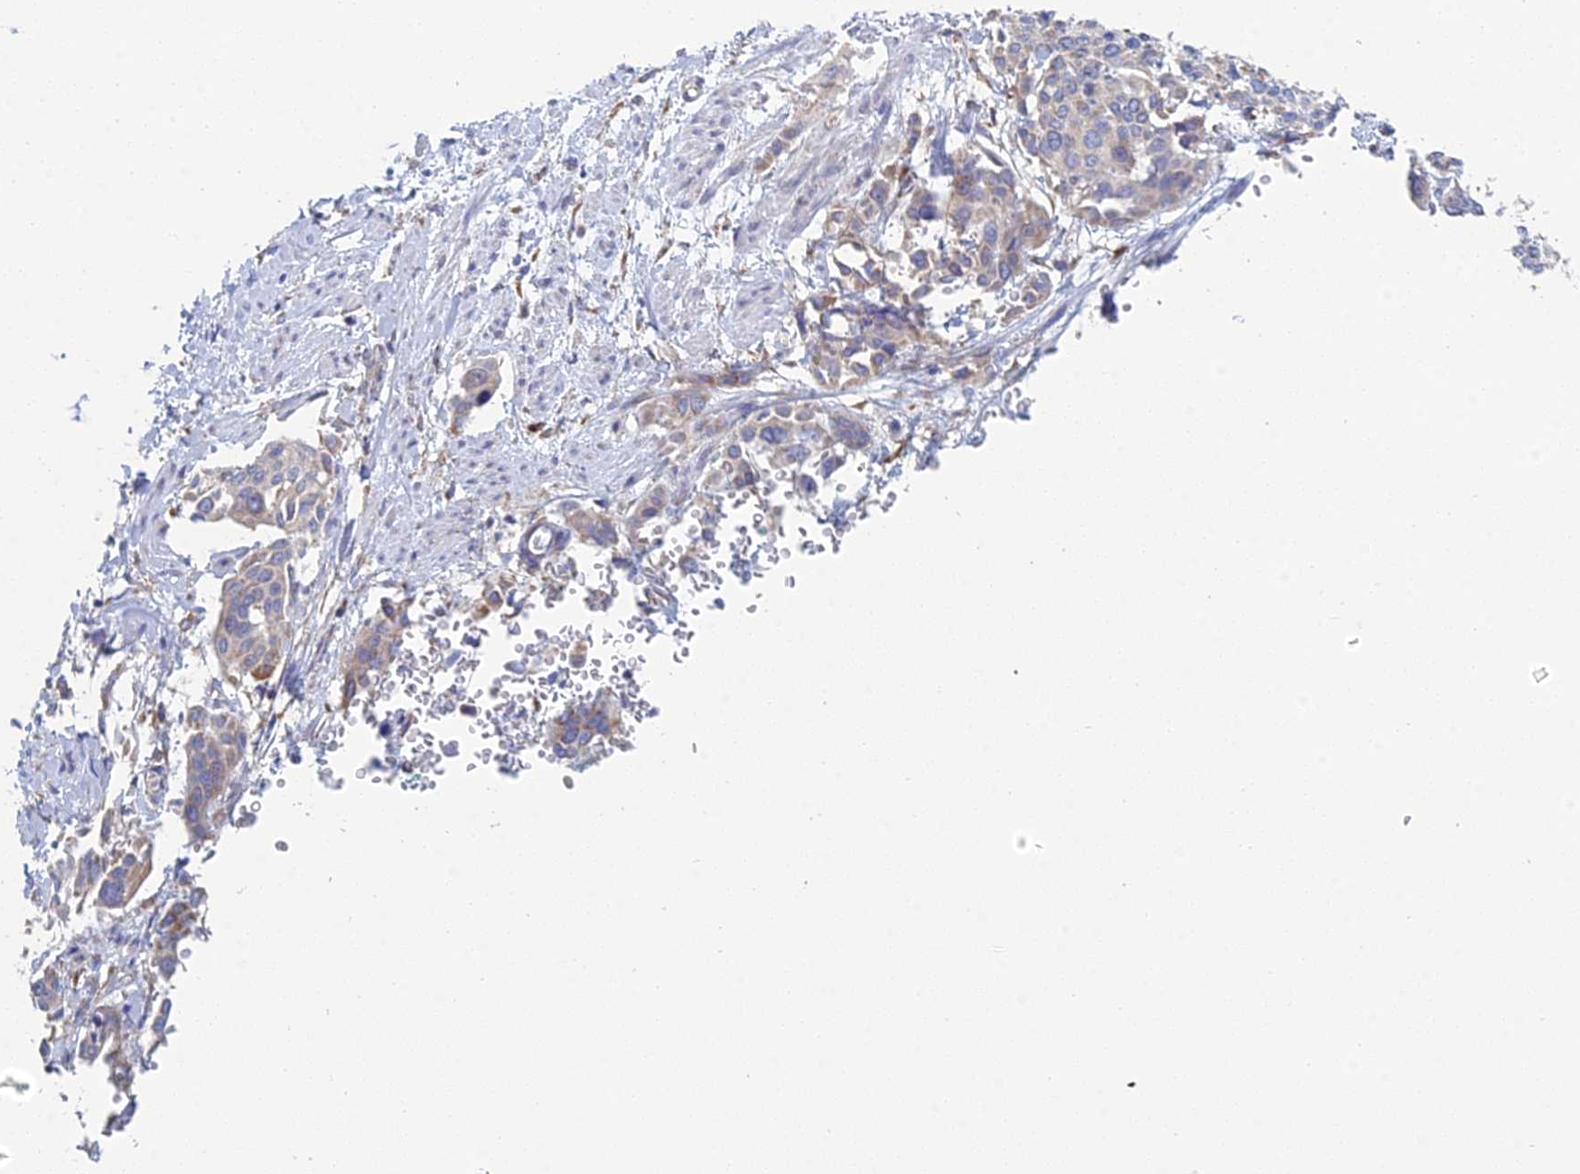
{"staining": {"intensity": "weak", "quantity": "<25%", "location": "cytoplasmic/membranous"}, "tissue": "cervical cancer", "cell_type": "Tumor cells", "image_type": "cancer", "snomed": [{"axis": "morphology", "description": "Squamous cell carcinoma, NOS"}, {"axis": "topography", "description": "Cervix"}], "caption": "This is an immunohistochemistry photomicrograph of human cervical cancer. There is no staining in tumor cells.", "gene": "CRACR2B", "patient": {"sex": "female", "age": 44}}